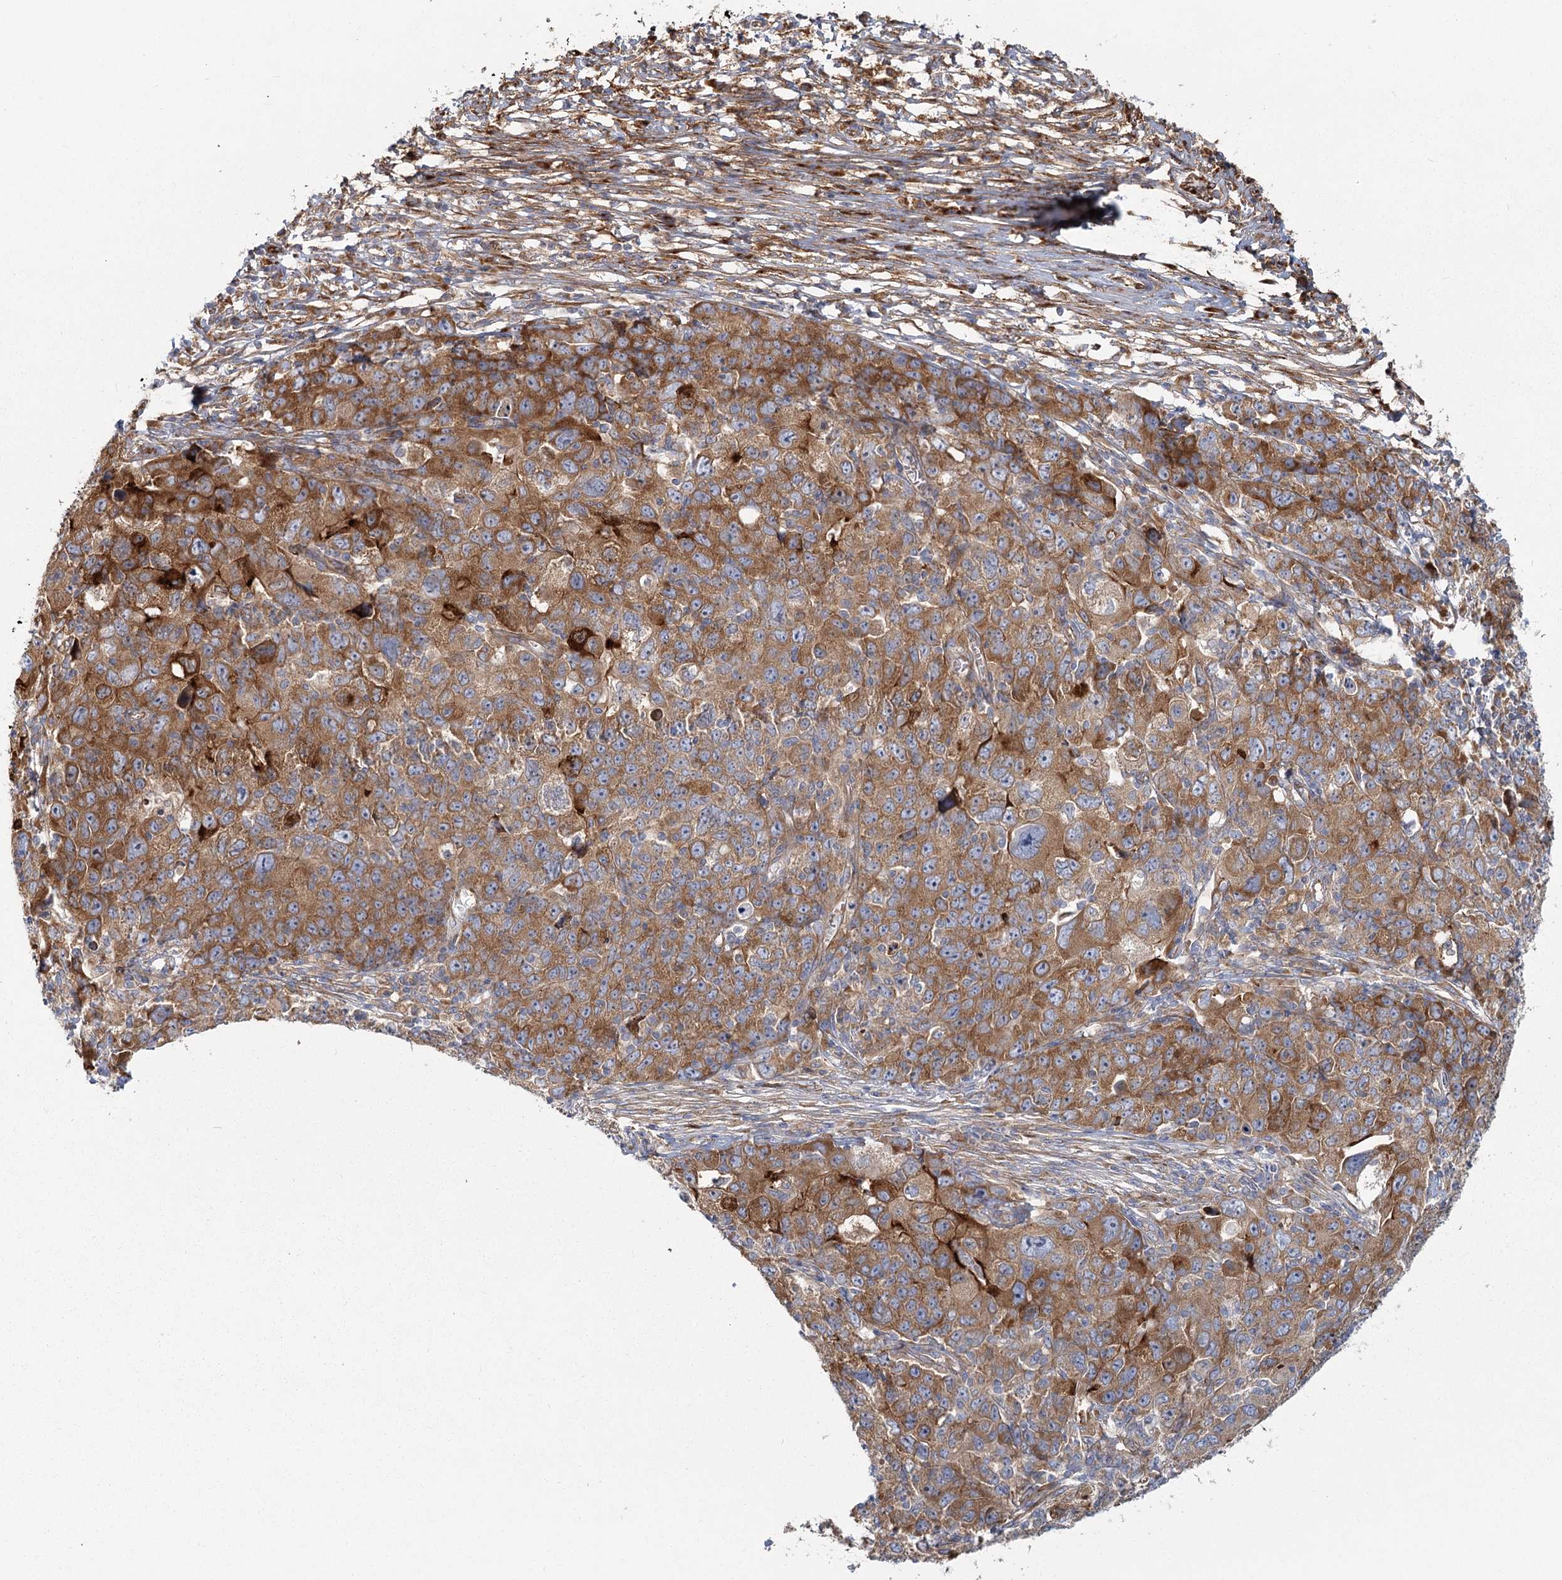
{"staining": {"intensity": "moderate", "quantity": ">75%", "location": "cytoplasmic/membranous"}, "tissue": "ovarian cancer", "cell_type": "Tumor cells", "image_type": "cancer", "snomed": [{"axis": "morphology", "description": "Carcinoma, endometroid"}, {"axis": "topography", "description": "Ovary"}], "caption": "Protein staining shows moderate cytoplasmic/membranous staining in about >75% of tumor cells in ovarian cancer.", "gene": "HARS2", "patient": {"sex": "female", "age": 42}}